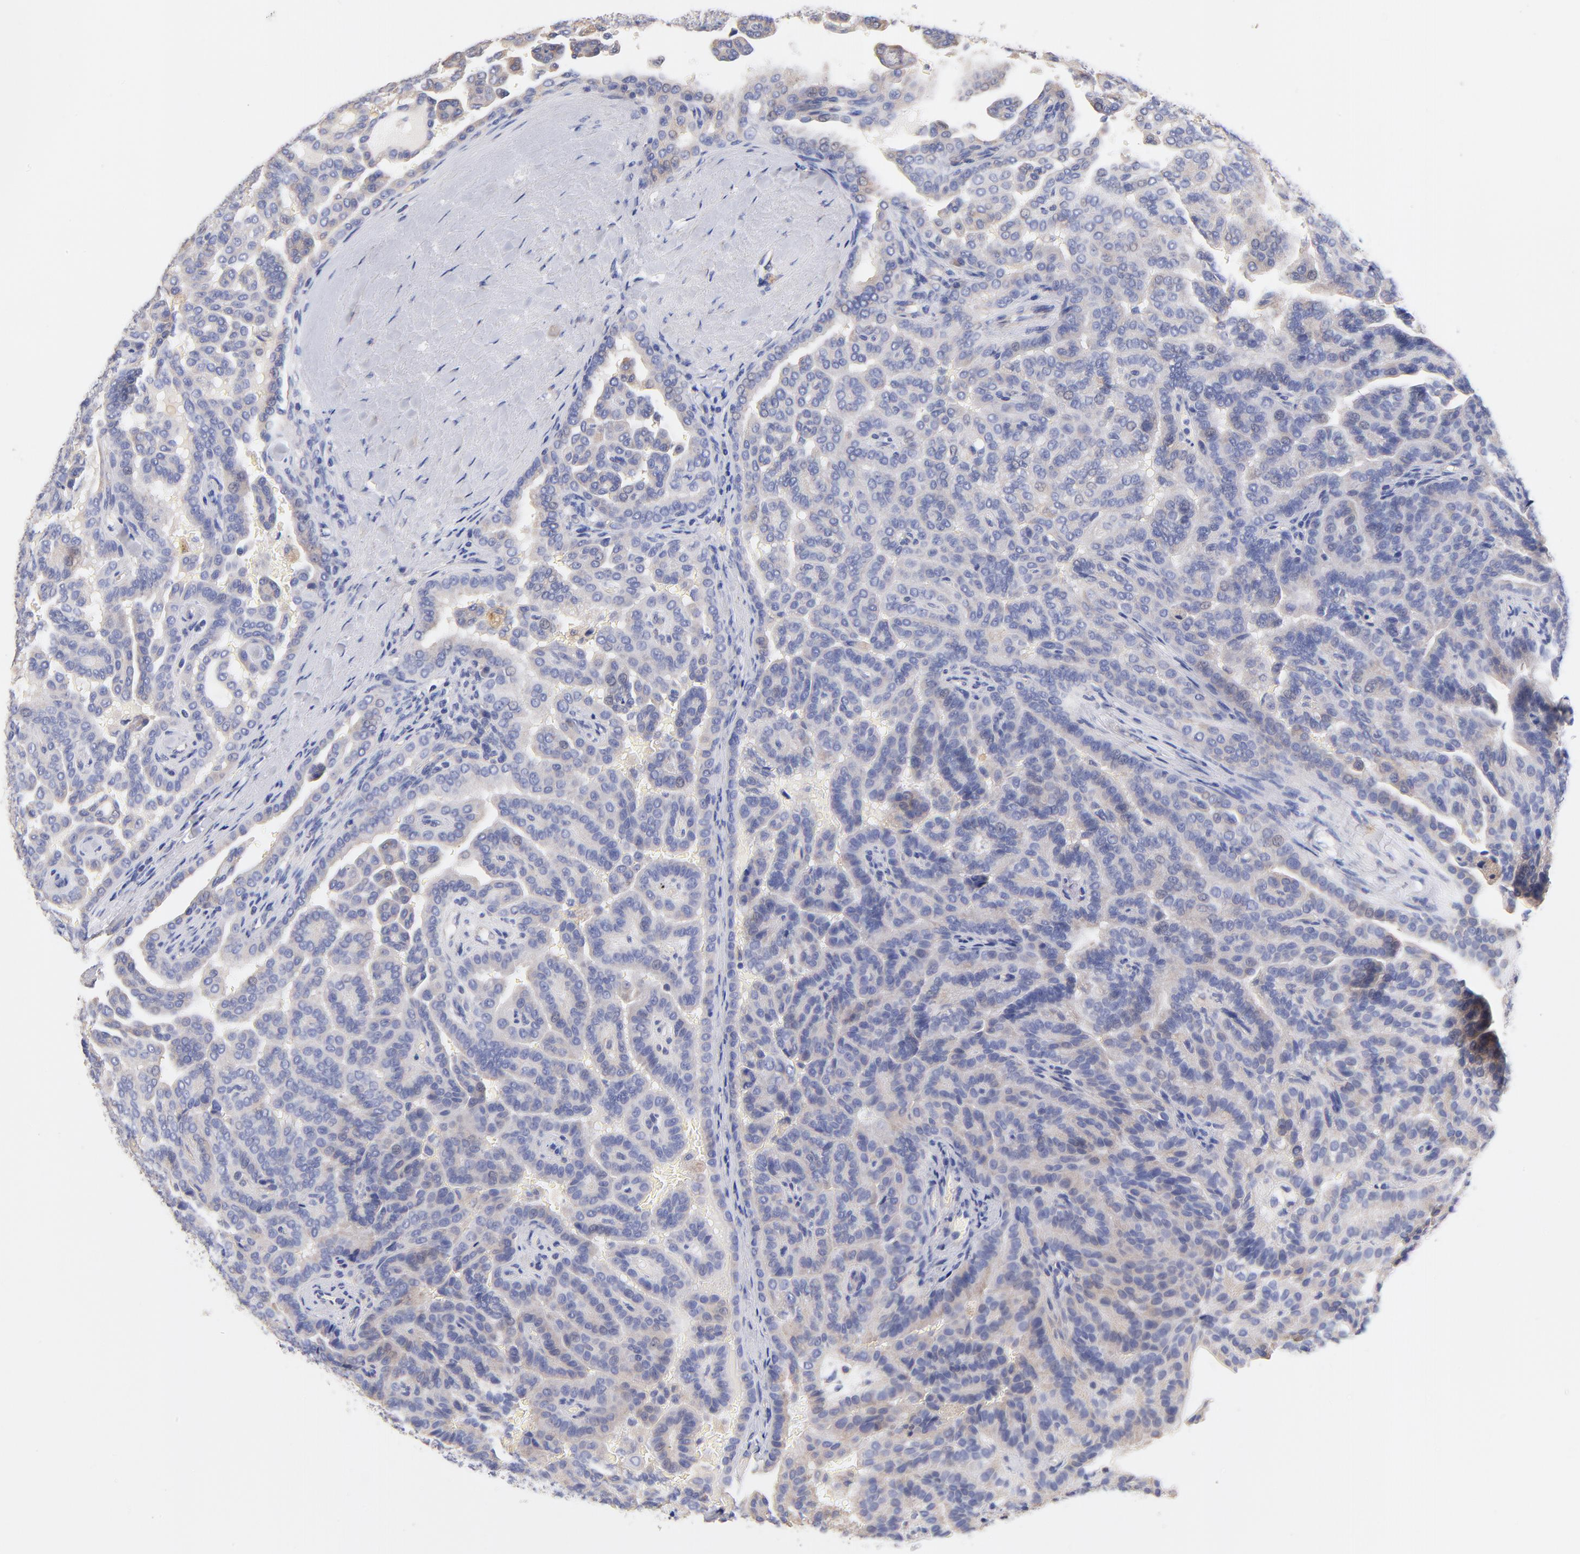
{"staining": {"intensity": "weak", "quantity": "25%-75%", "location": "cytoplasmic/membranous"}, "tissue": "renal cancer", "cell_type": "Tumor cells", "image_type": "cancer", "snomed": [{"axis": "morphology", "description": "Adenocarcinoma, NOS"}, {"axis": "topography", "description": "Kidney"}], "caption": "Brown immunohistochemical staining in human renal cancer demonstrates weak cytoplasmic/membranous staining in about 25%-75% of tumor cells.", "gene": "HS3ST1", "patient": {"sex": "male", "age": 61}}